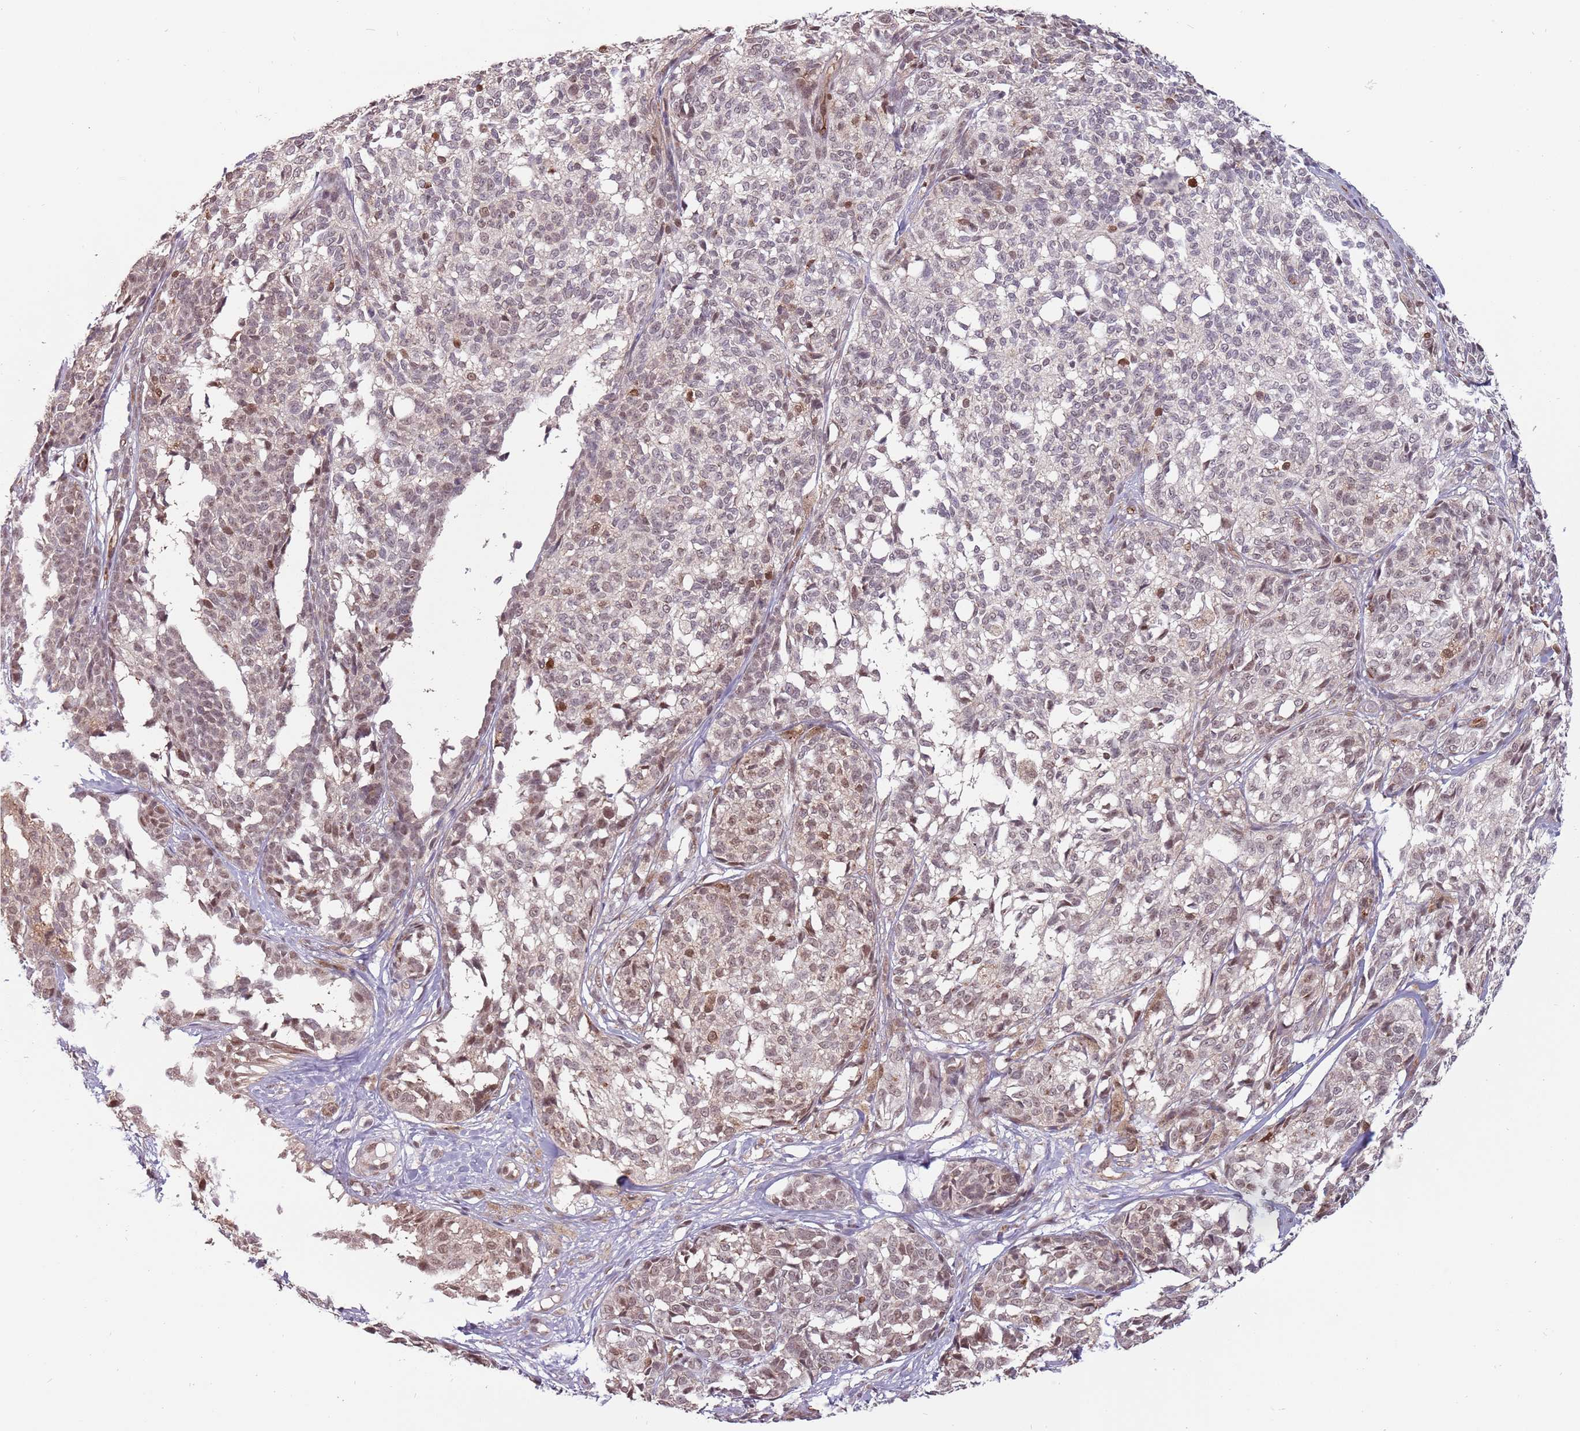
{"staining": {"intensity": "weak", "quantity": "25%-75%", "location": "nuclear"}, "tissue": "melanoma", "cell_type": "Tumor cells", "image_type": "cancer", "snomed": [{"axis": "morphology", "description": "Malignant melanoma, NOS"}, {"axis": "topography", "description": "Skin of upper extremity"}], "caption": "Human malignant melanoma stained with a protein marker shows weak staining in tumor cells.", "gene": "ZBTB5", "patient": {"sex": "male", "age": 40}}